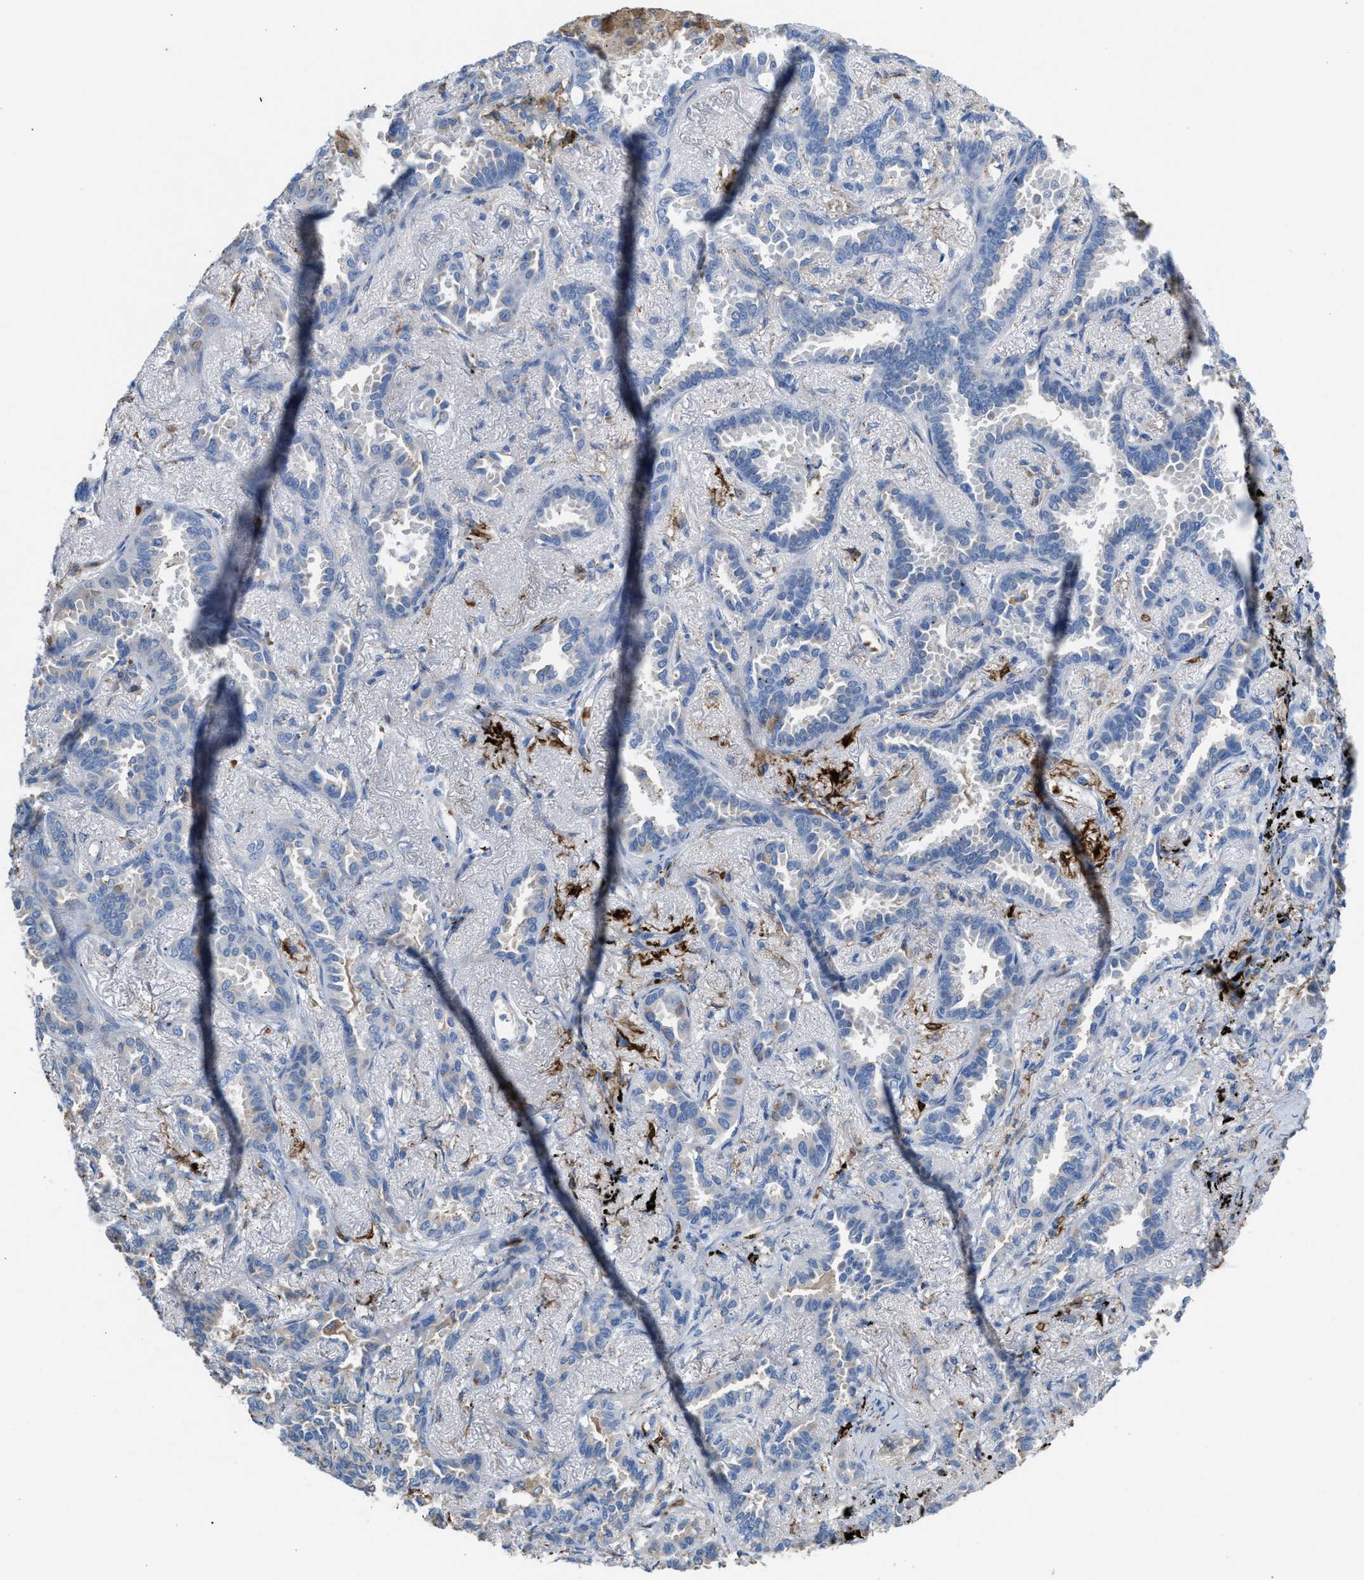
{"staining": {"intensity": "negative", "quantity": "none", "location": "none"}, "tissue": "lung cancer", "cell_type": "Tumor cells", "image_type": "cancer", "snomed": [{"axis": "morphology", "description": "Adenocarcinoma, NOS"}, {"axis": "topography", "description": "Lung"}], "caption": "An immunohistochemistry (IHC) photomicrograph of lung cancer is shown. There is no staining in tumor cells of lung cancer.", "gene": "CA3", "patient": {"sex": "male", "age": 59}}